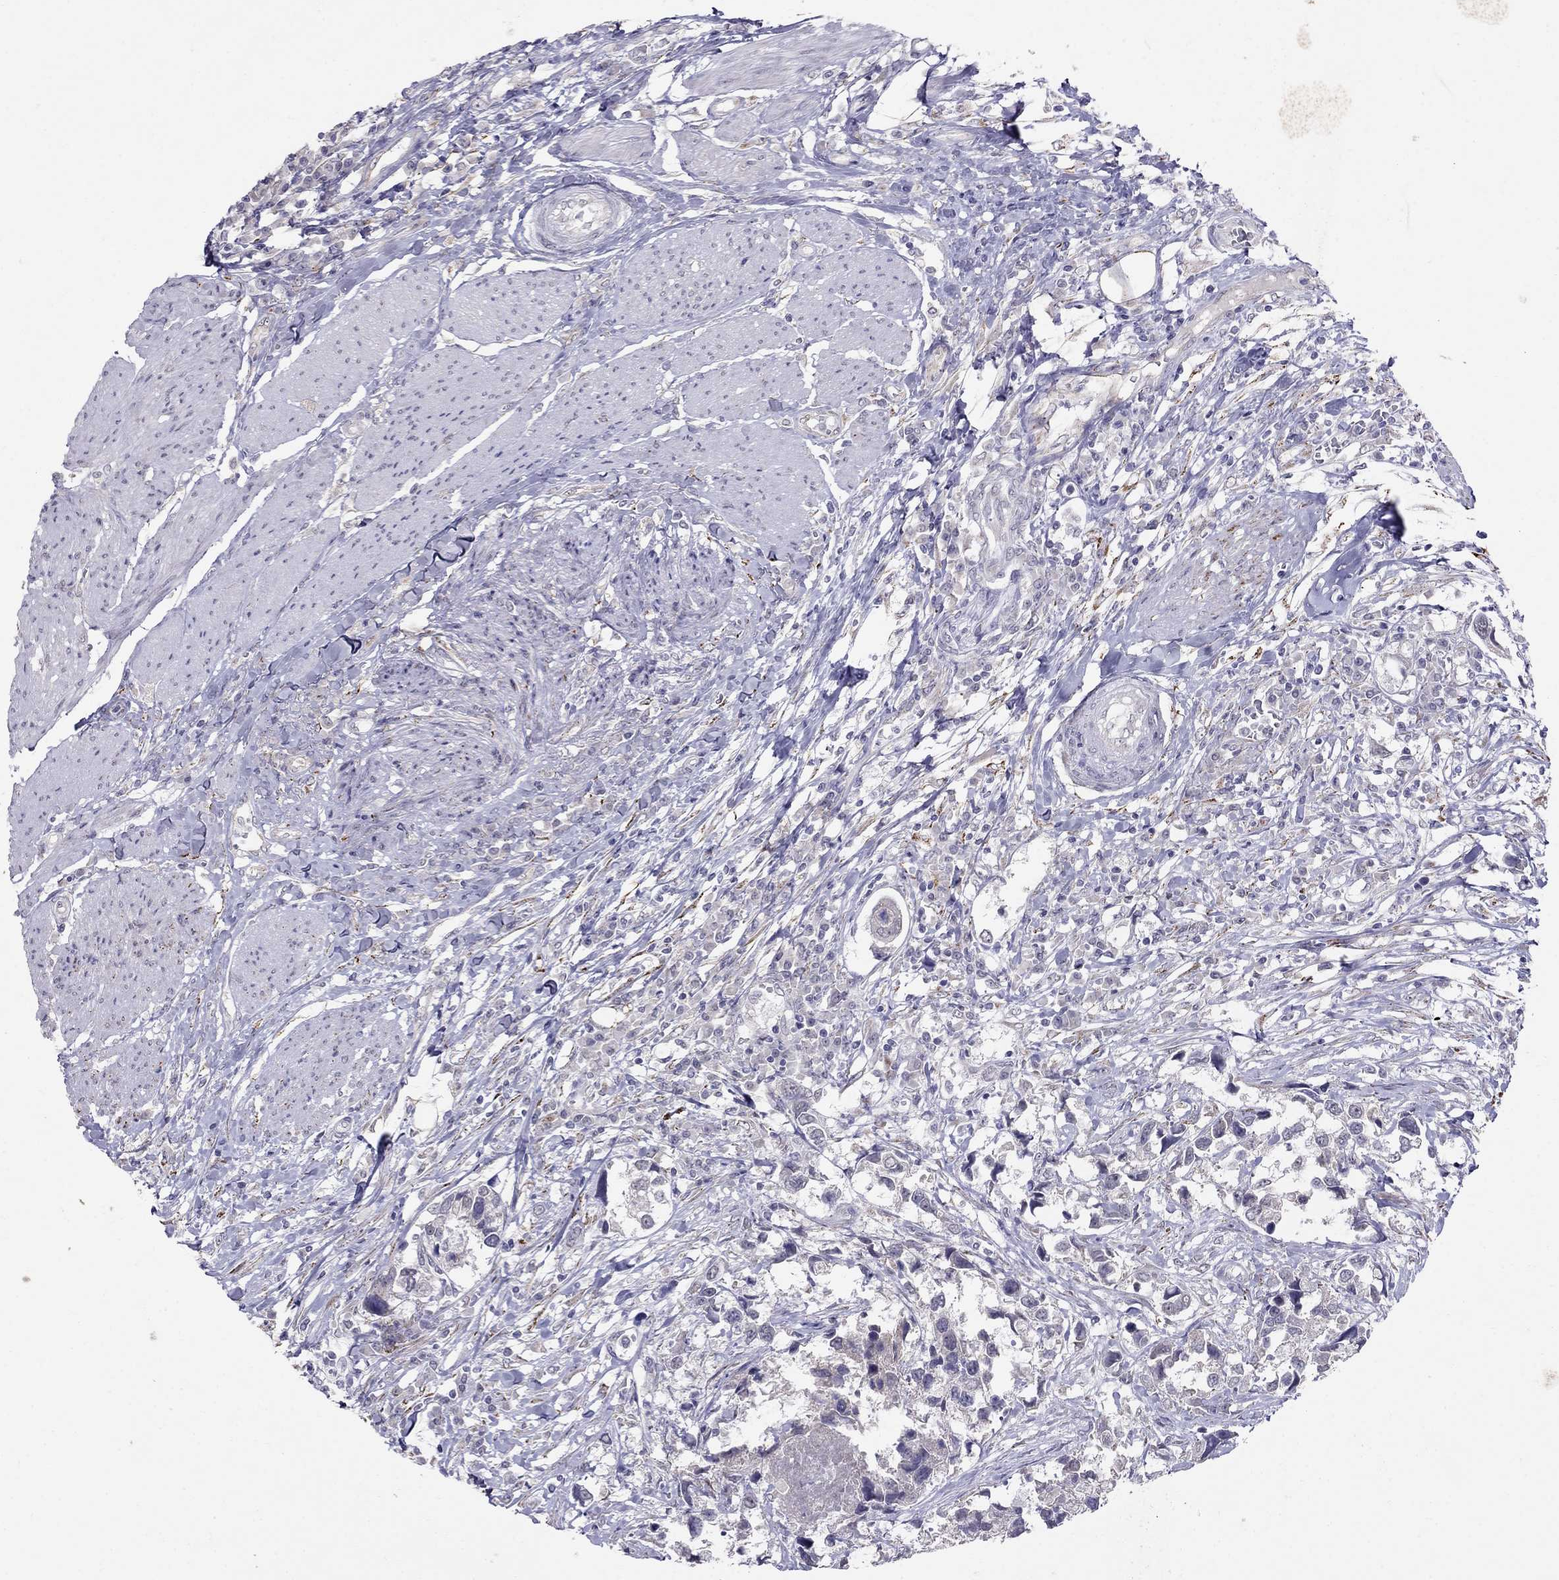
{"staining": {"intensity": "negative", "quantity": "none", "location": "none"}, "tissue": "urothelial cancer", "cell_type": "Tumor cells", "image_type": "cancer", "snomed": [{"axis": "morphology", "description": "Urothelial carcinoma, NOS"}, {"axis": "morphology", "description": "Urothelial carcinoma, High grade"}, {"axis": "topography", "description": "Urinary bladder"}], "caption": "Tumor cells show no significant protein staining in urothelial cancer. (DAB (3,3'-diaminobenzidine) immunohistochemistry (IHC) with hematoxylin counter stain).", "gene": "MYO3B", "patient": {"sex": "male", "age": 63}}